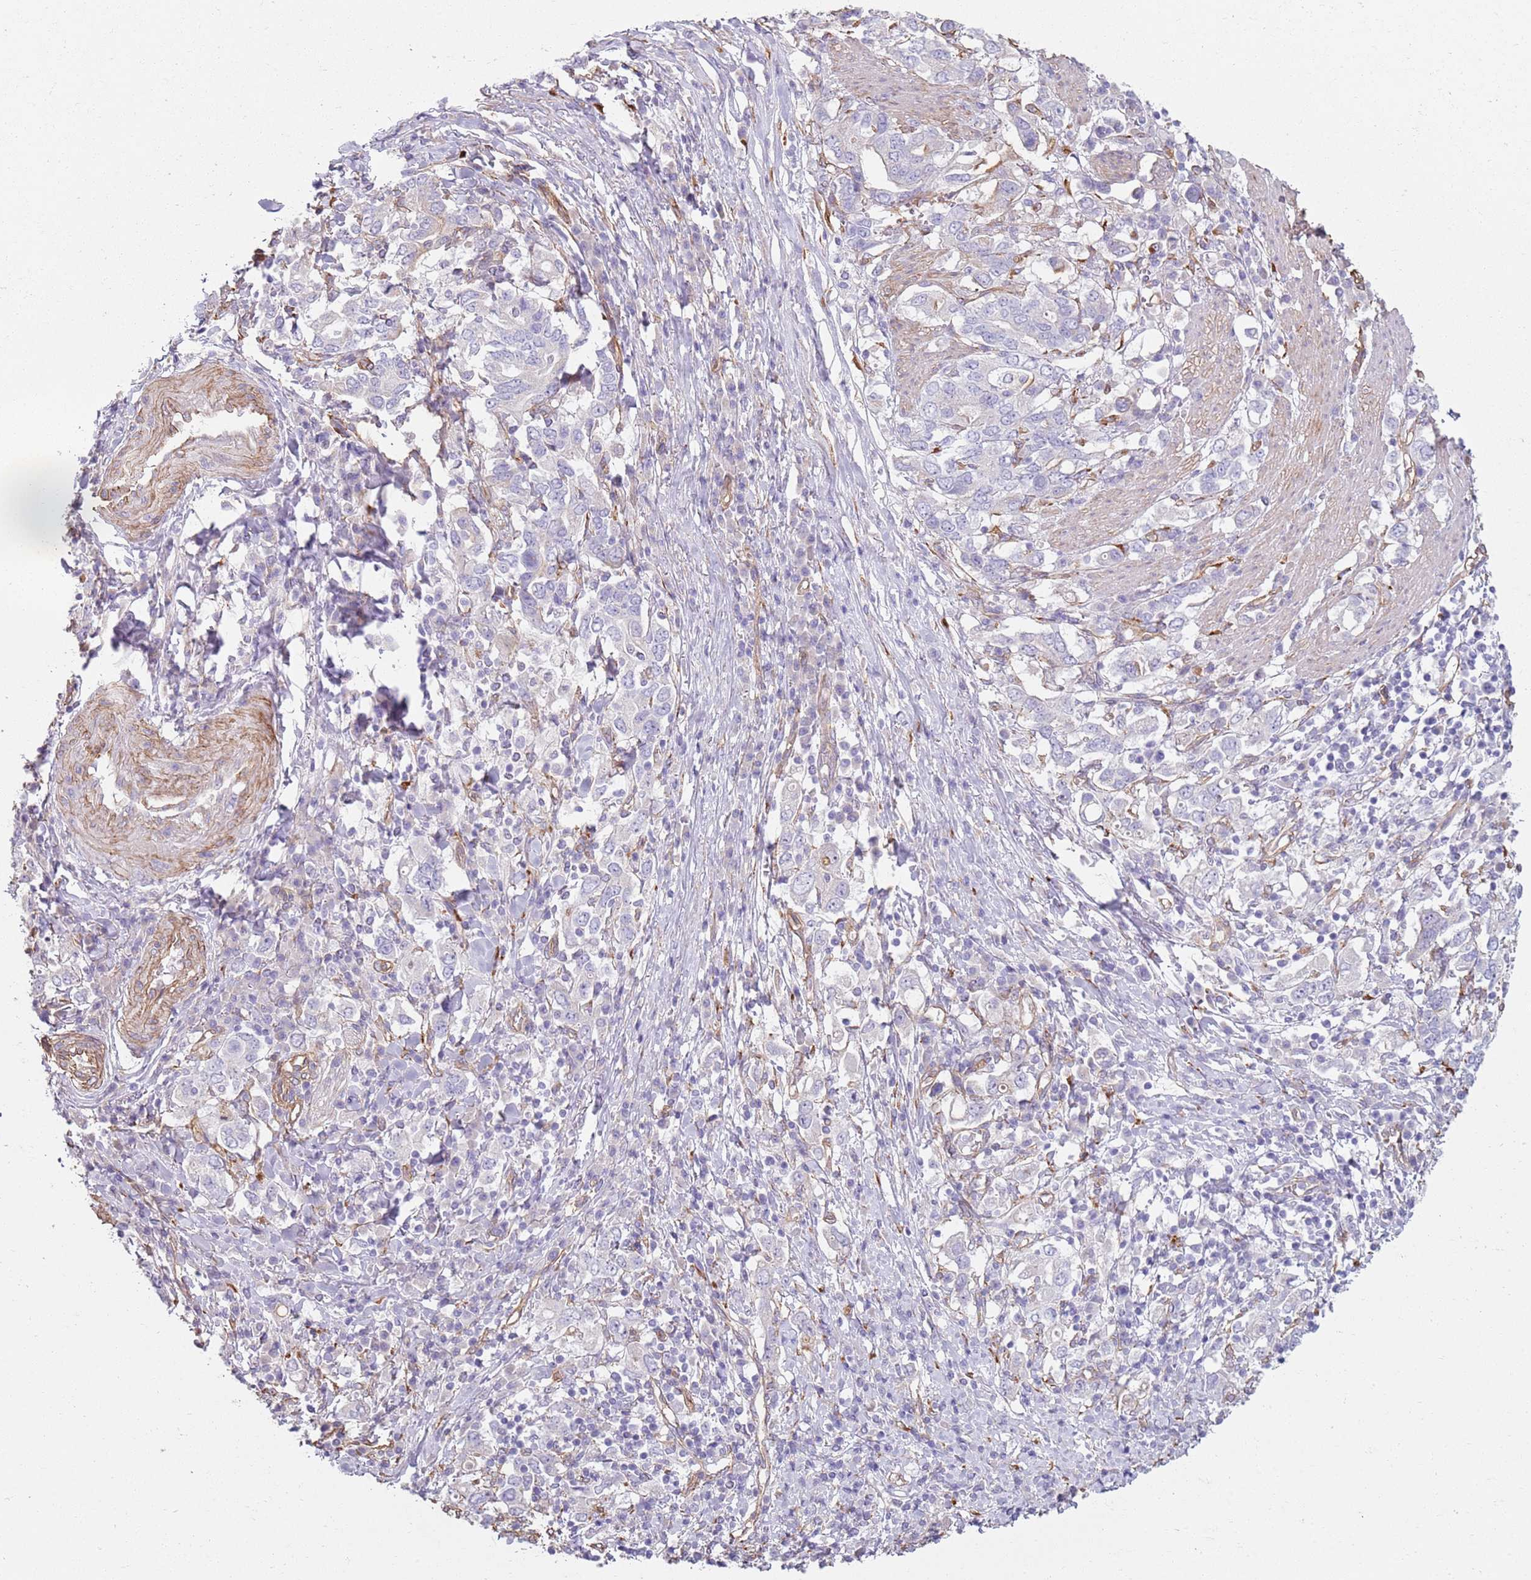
{"staining": {"intensity": "negative", "quantity": "none", "location": "none"}, "tissue": "stomach cancer", "cell_type": "Tumor cells", "image_type": "cancer", "snomed": [{"axis": "morphology", "description": "Adenocarcinoma, NOS"}, {"axis": "topography", "description": "Stomach, upper"}, {"axis": "topography", "description": "Stomach"}], "caption": "Immunohistochemistry micrograph of stomach cancer (adenocarcinoma) stained for a protein (brown), which reveals no positivity in tumor cells. (DAB IHC visualized using brightfield microscopy, high magnification).", "gene": "PHLPP2", "patient": {"sex": "male", "age": 62}}